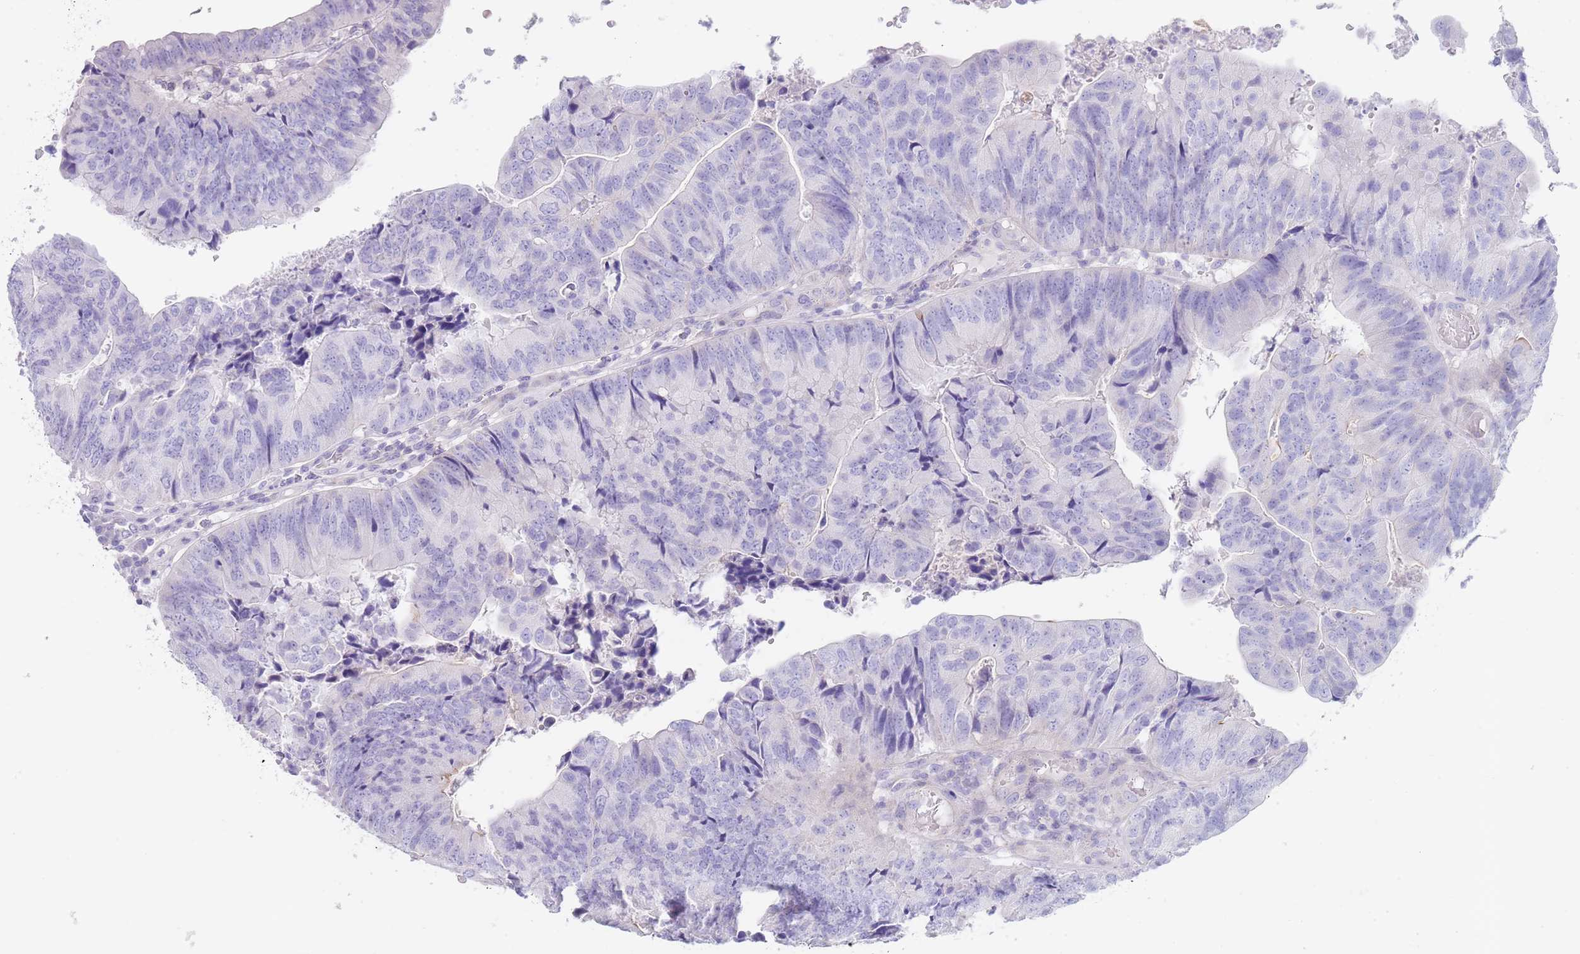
{"staining": {"intensity": "negative", "quantity": "none", "location": "none"}, "tissue": "colorectal cancer", "cell_type": "Tumor cells", "image_type": "cancer", "snomed": [{"axis": "morphology", "description": "Adenocarcinoma, NOS"}, {"axis": "topography", "description": "Colon"}], "caption": "Immunohistochemical staining of colorectal cancer (adenocarcinoma) exhibits no significant staining in tumor cells.", "gene": "CPXM2", "patient": {"sex": "female", "age": 67}}